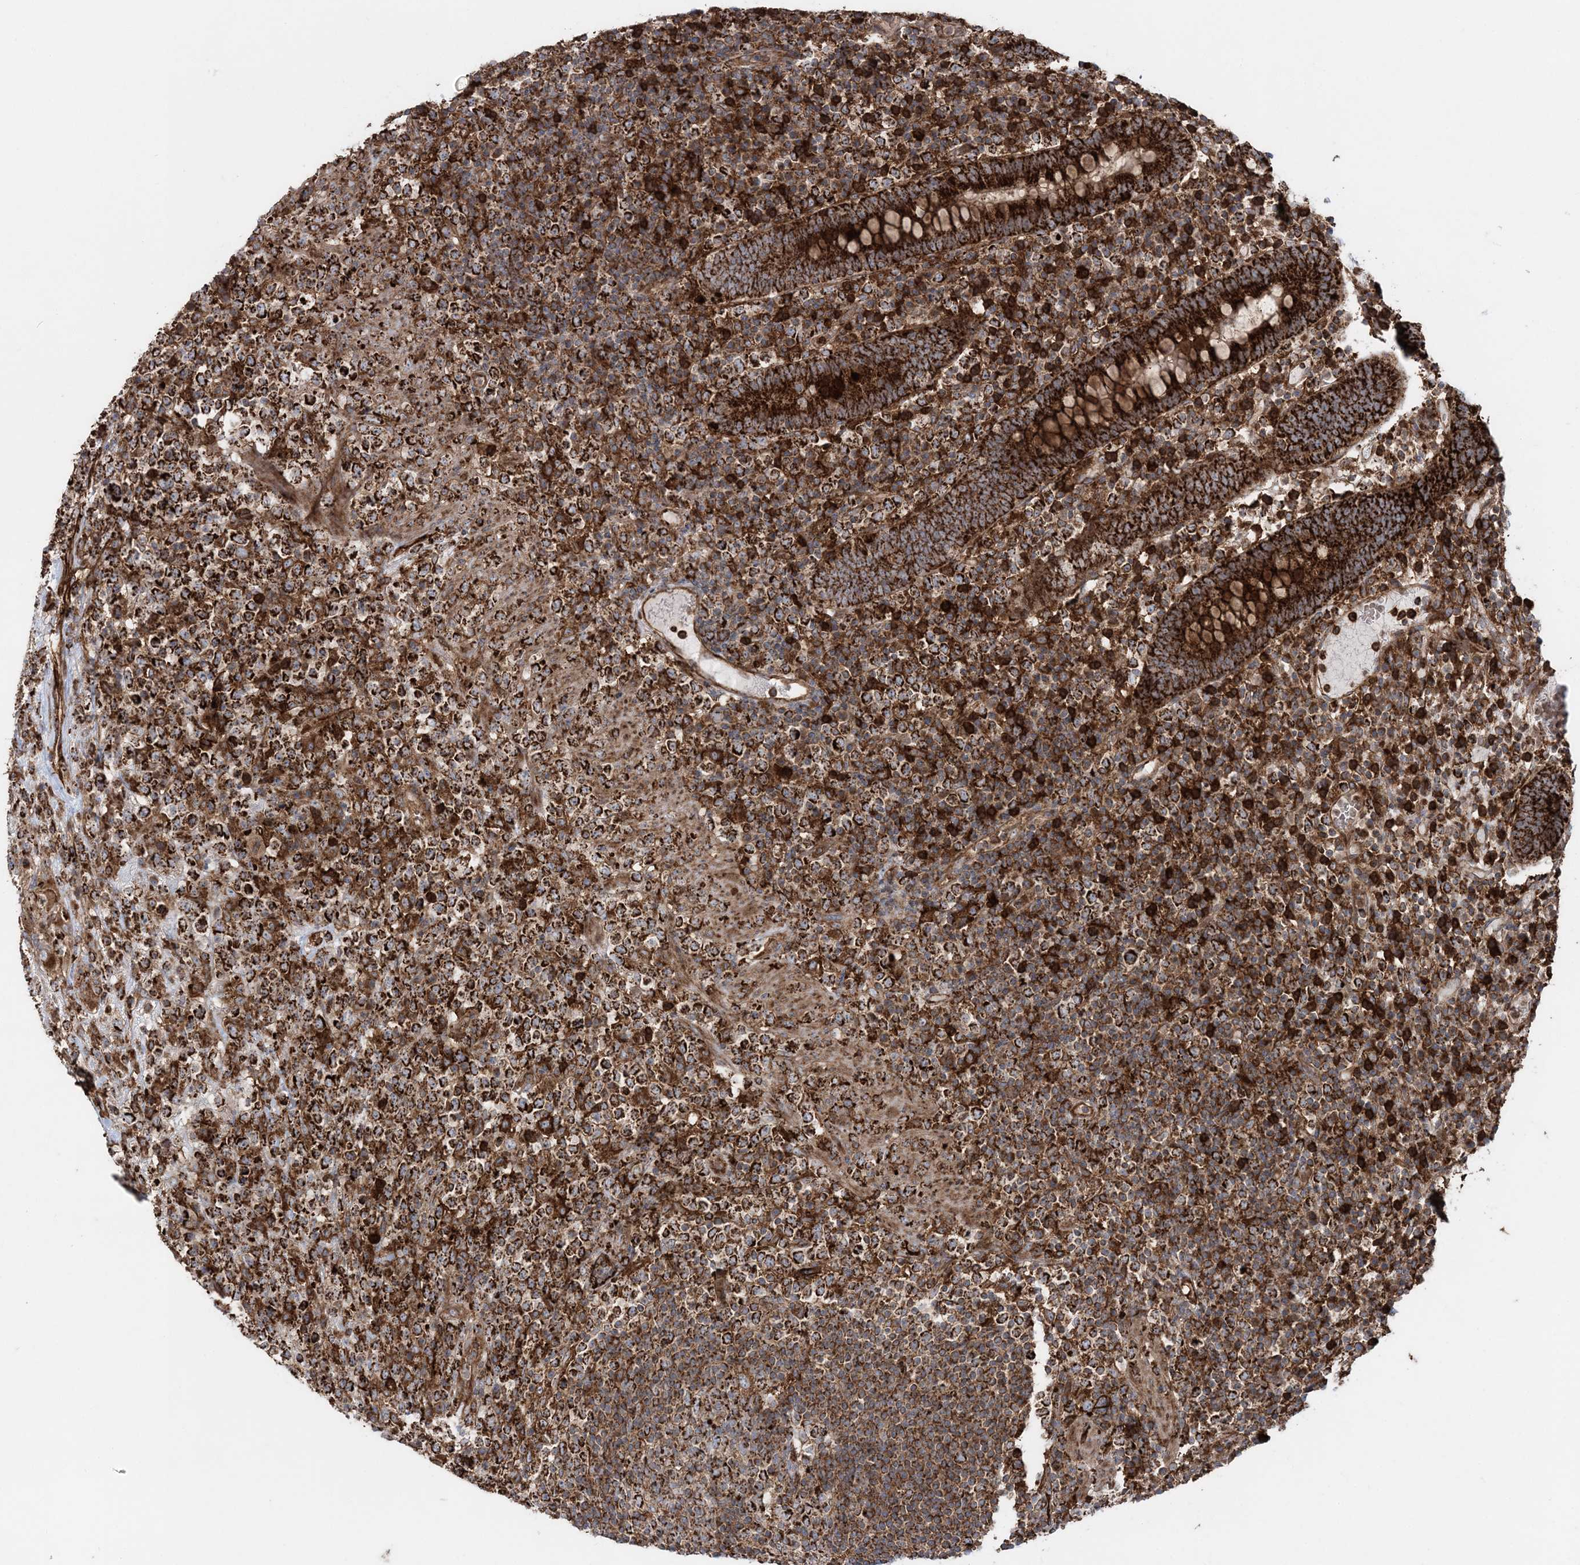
{"staining": {"intensity": "strong", "quantity": ">75%", "location": "cytoplasmic/membranous"}, "tissue": "lymphoma", "cell_type": "Tumor cells", "image_type": "cancer", "snomed": [{"axis": "morphology", "description": "Malignant lymphoma, non-Hodgkin's type, High grade"}, {"axis": "topography", "description": "Colon"}], "caption": "Tumor cells exhibit high levels of strong cytoplasmic/membranous expression in about >75% of cells in human lymphoma. Nuclei are stained in blue.", "gene": "LRPPRC", "patient": {"sex": "female", "age": 53}}